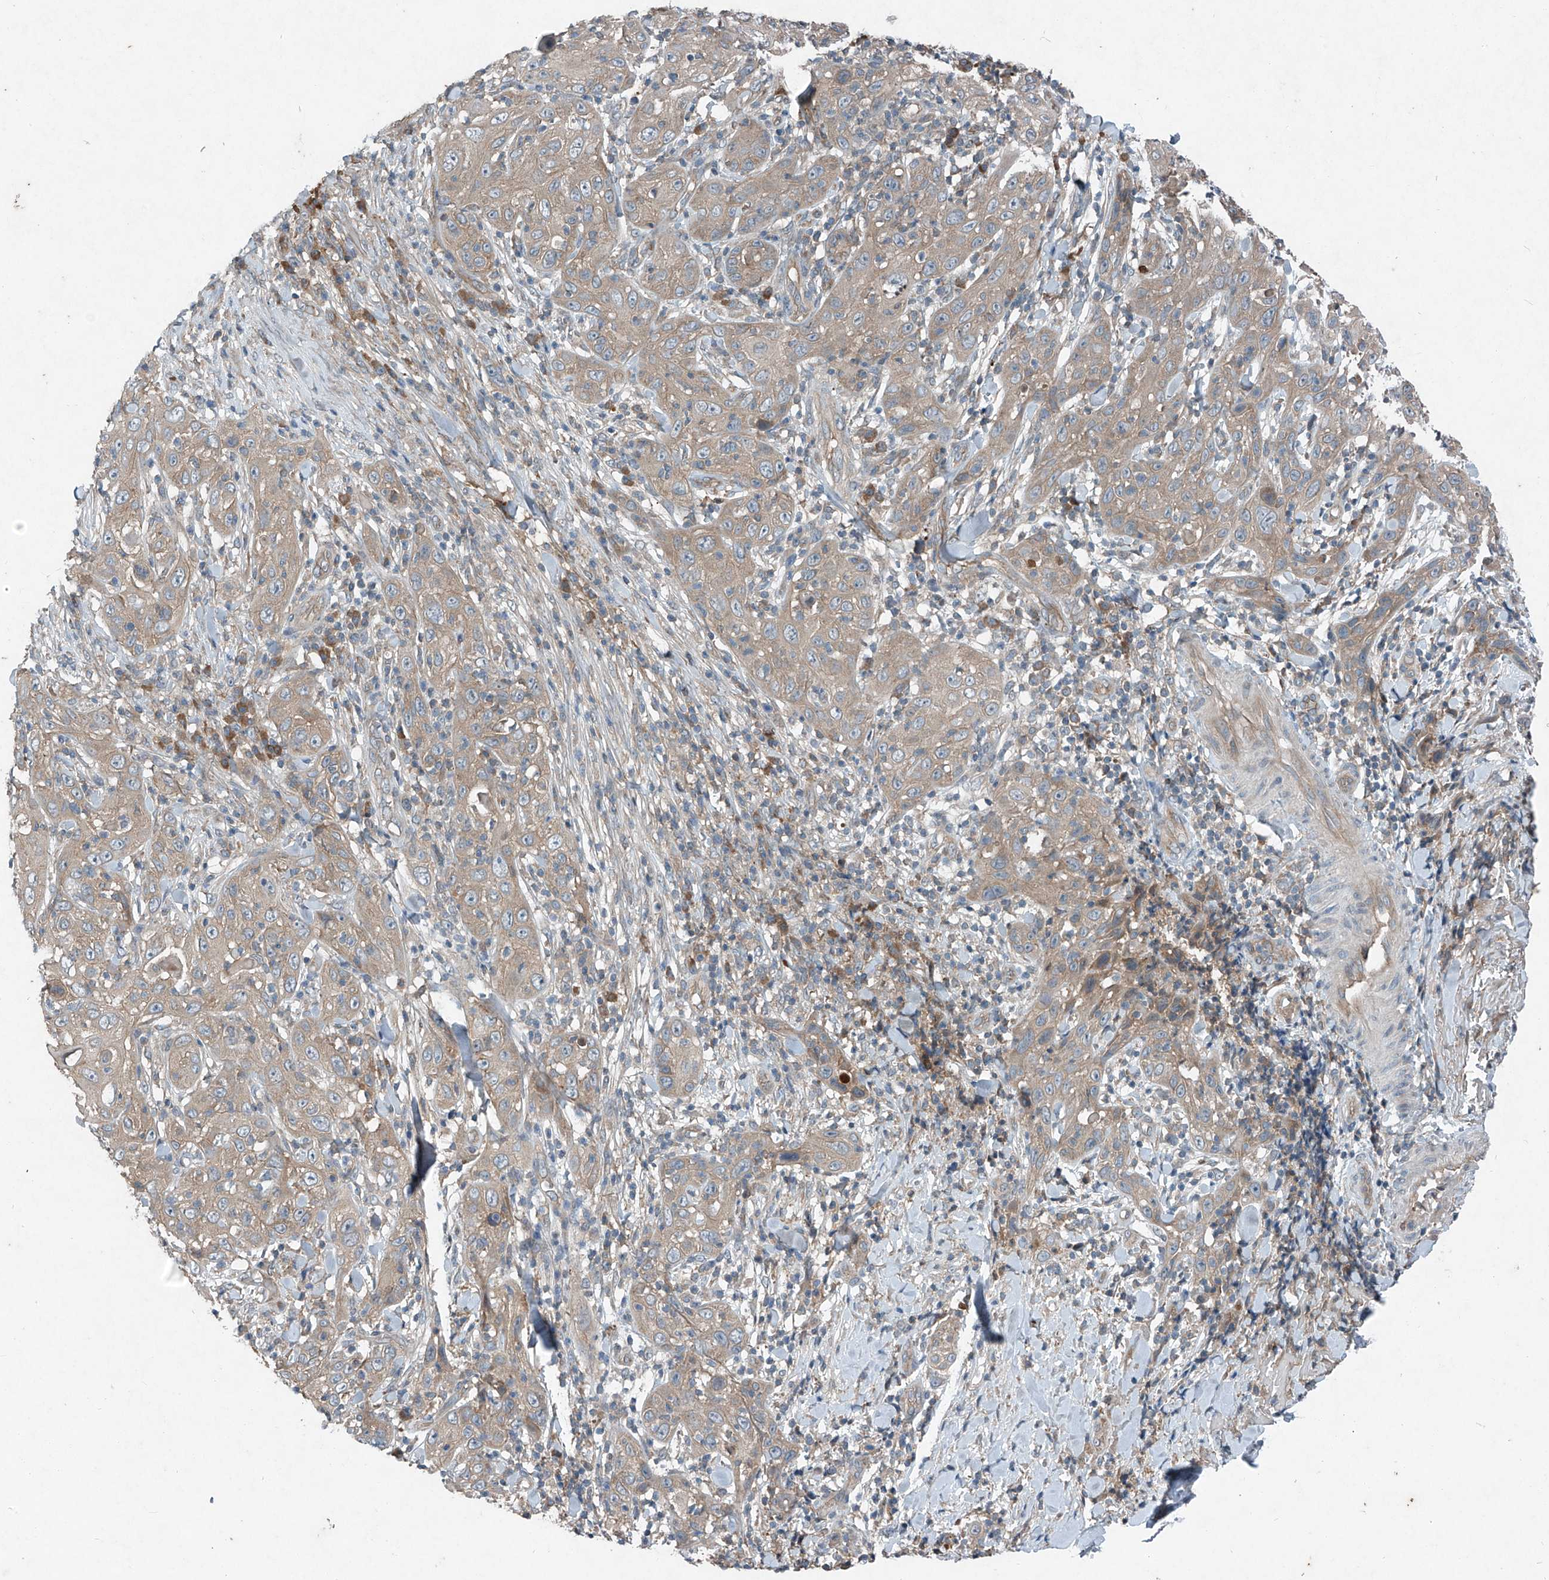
{"staining": {"intensity": "weak", "quantity": ">75%", "location": "cytoplasmic/membranous"}, "tissue": "skin cancer", "cell_type": "Tumor cells", "image_type": "cancer", "snomed": [{"axis": "morphology", "description": "Squamous cell carcinoma, NOS"}, {"axis": "topography", "description": "Skin"}], "caption": "A histopathology image of skin squamous cell carcinoma stained for a protein reveals weak cytoplasmic/membranous brown staining in tumor cells. Ihc stains the protein of interest in brown and the nuclei are stained blue.", "gene": "FOXRED2", "patient": {"sex": "female", "age": 88}}